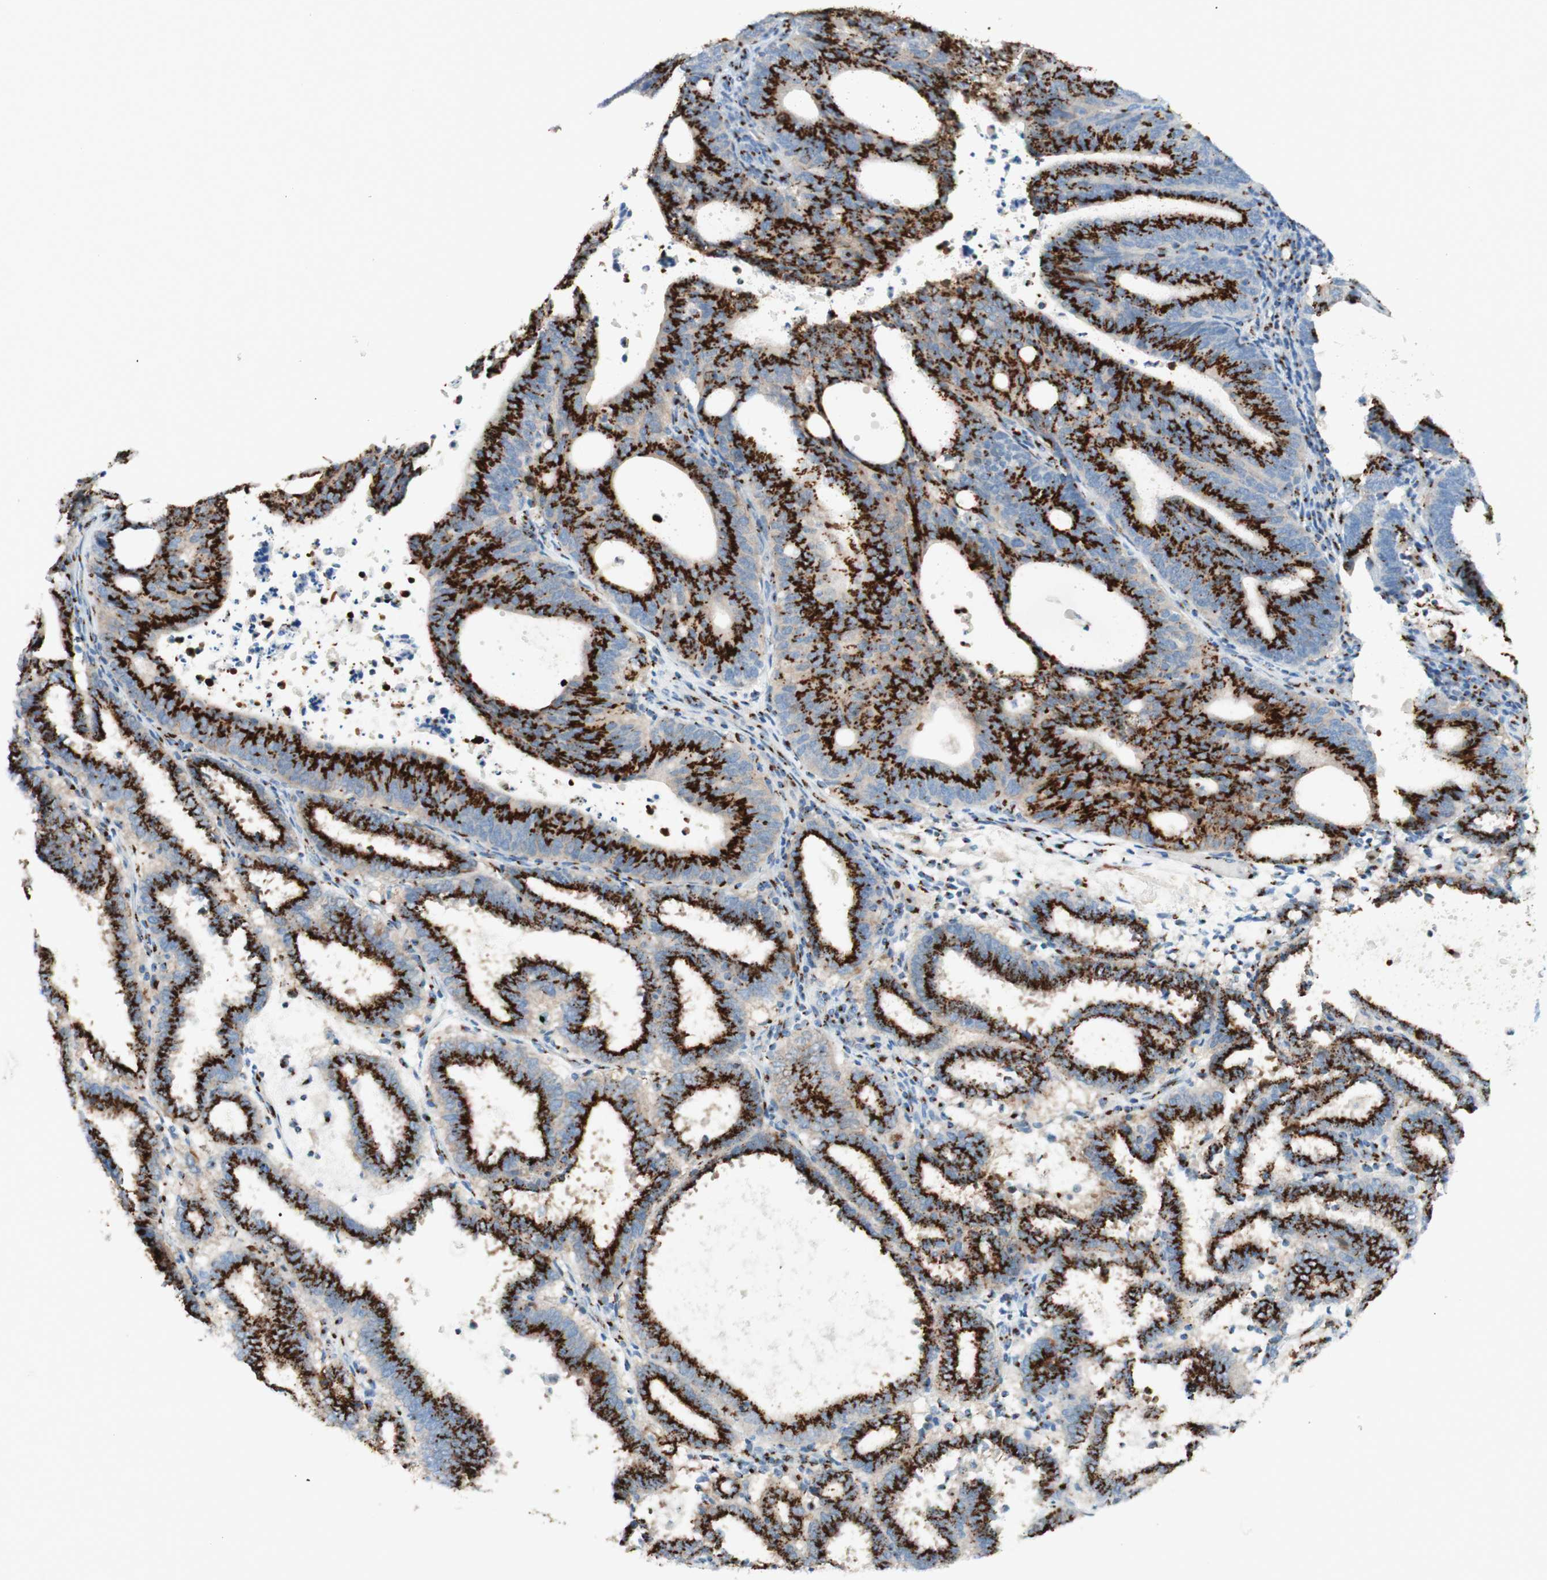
{"staining": {"intensity": "strong", "quantity": ">75%", "location": "cytoplasmic/membranous"}, "tissue": "endometrial cancer", "cell_type": "Tumor cells", "image_type": "cancer", "snomed": [{"axis": "morphology", "description": "Adenocarcinoma, NOS"}, {"axis": "topography", "description": "Uterus"}], "caption": "An immunohistochemistry (IHC) histopathology image of tumor tissue is shown. Protein staining in brown labels strong cytoplasmic/membranous positivity in endometrial cancer (adenocarcinoma) within tumor cells.", "gene": "GOLGB1", "patient": {"sex": "female", "age": 83}}